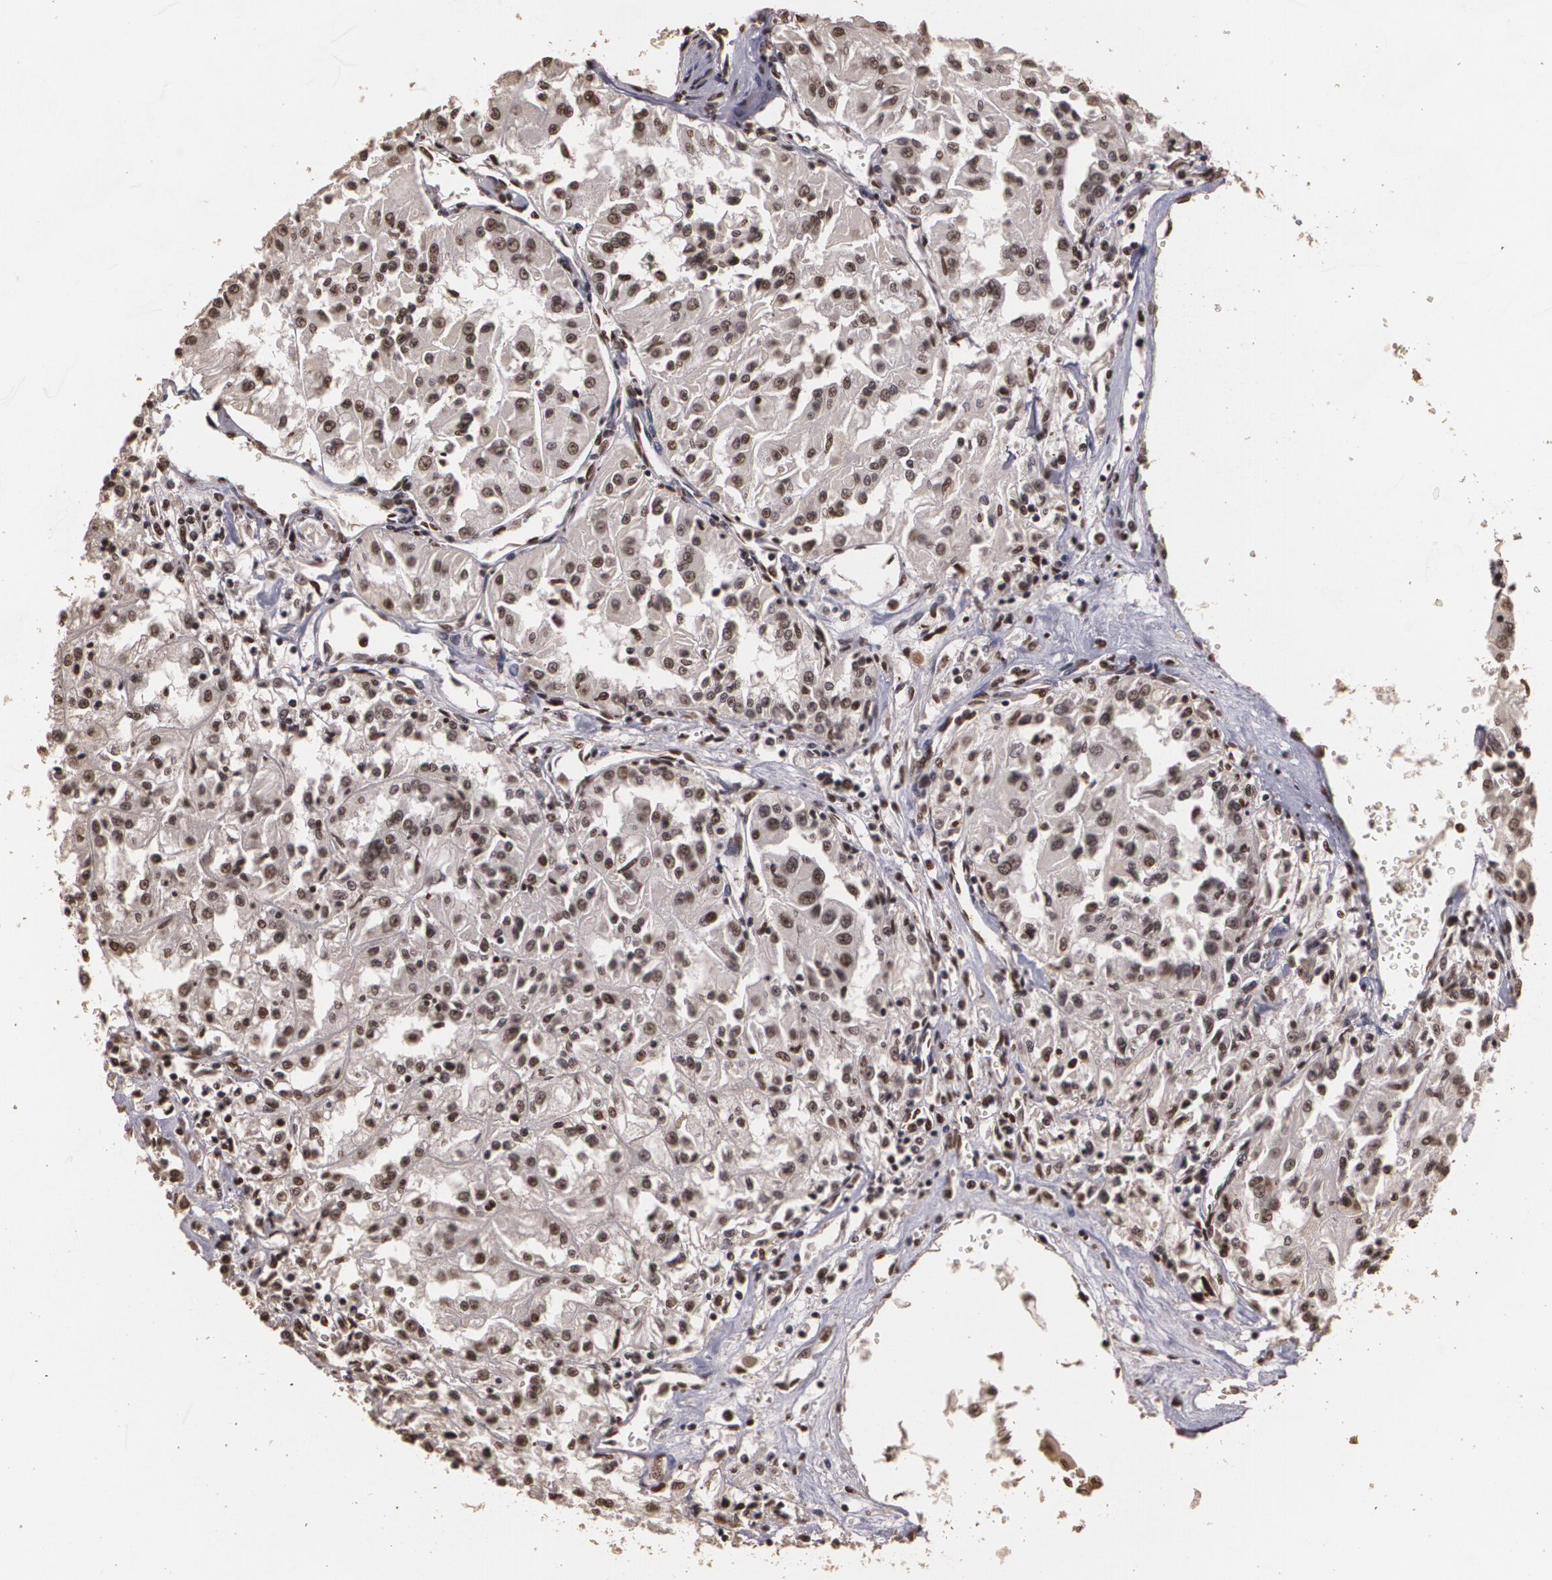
{"staining": {"intensity": "strong", "quantity": ">75%", "location": "nuclear"}, "tissue": "renal cancer", "cell_type": "Tumor cells", "image_type": "cancer", "snomed": [{"axis": "morphology", "description": "Adenocarcinoma, NOS"}, {"axis": "topography", "description": "Kidney"}], "caption": "Protein expression analysis of renal cancer reveals strong nuclear staining in approximately >75% of tumor cells.", "gene": "RCOR1", "patient": {"sex": "male", "age": 78}}